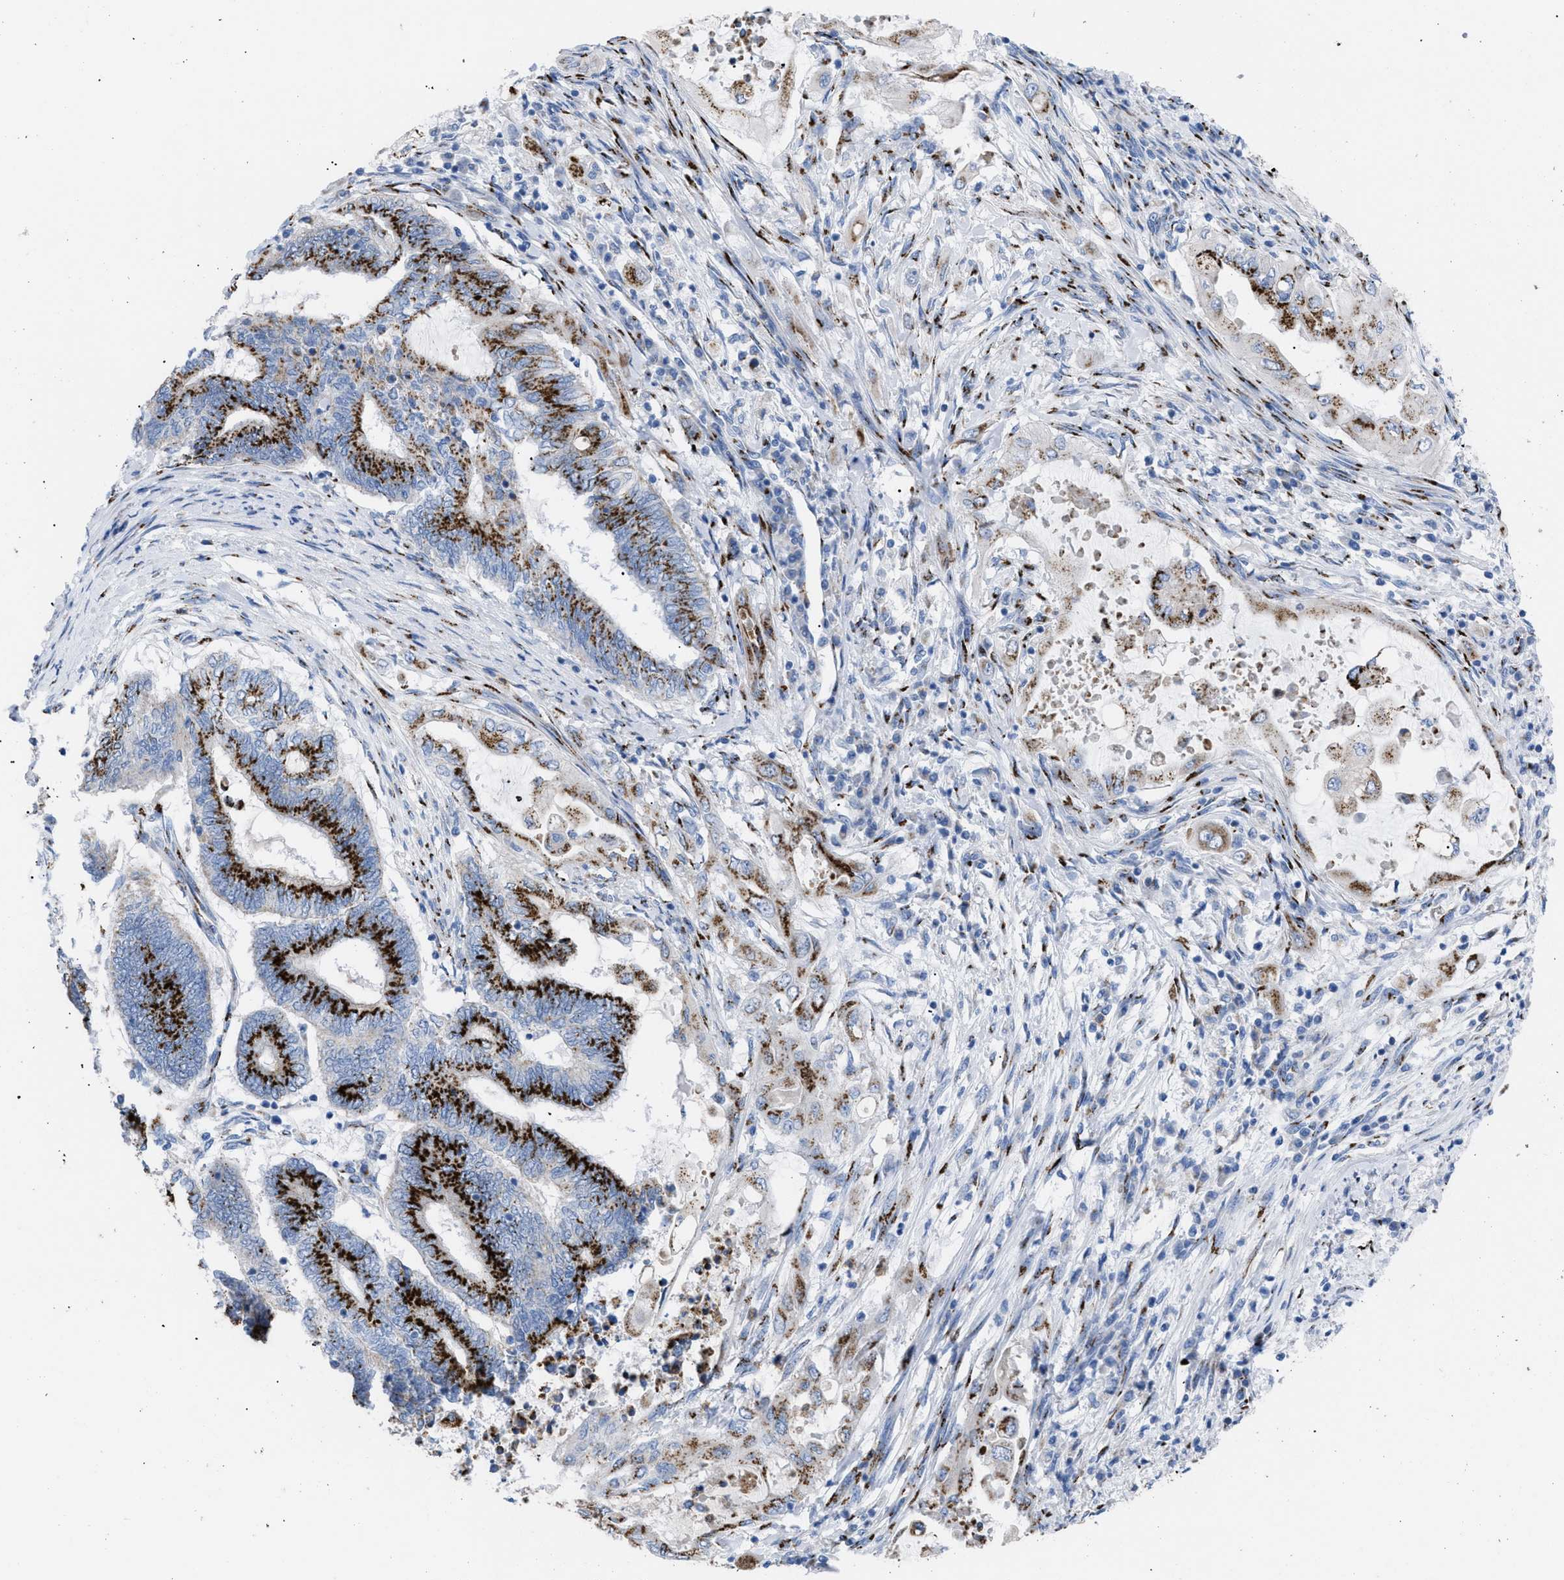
{"staining": {"intensity": "strong", "quantity": ">75%", "location": "cytoplasmic/membranous"}, "tissue": "endometrial cancer", "cell_type": "Tumor cells", "image_type": "cancer", "snomed": [{"axis": "morphology", "description": "Adenocarcinoma, NOS"}, {"axis": "topography", "description": "Uterus"}, {"axis": "topography", "description": "Endometrium"}], "caption": "Strong cytoplasmic/membranous expression for a protein is present in approximately >75% of tumor cells of endometrial cancer (adenocarcinoma) using IHC.", "gene": "TMEM17", "patient": {"sex": "female", "age": 70}}